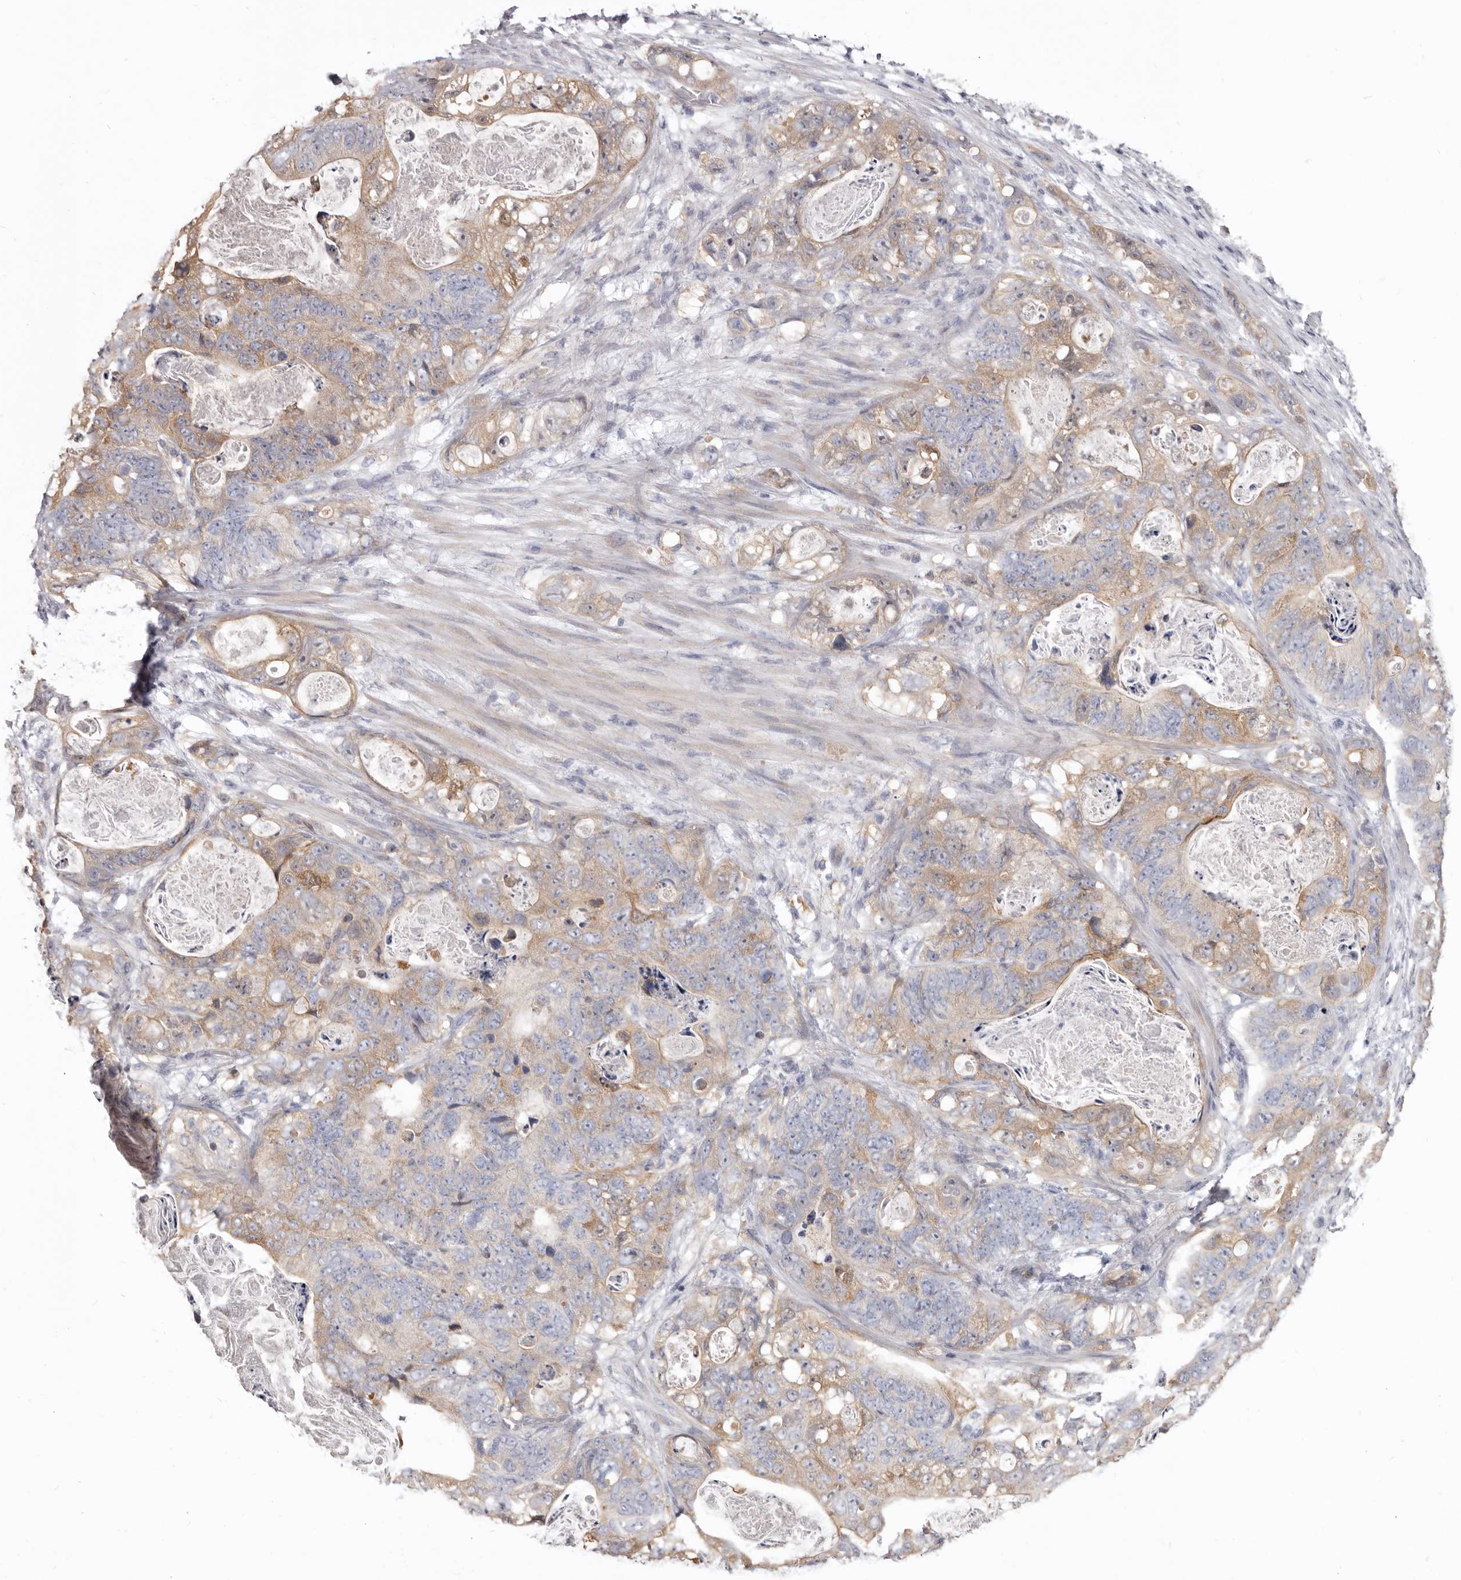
{"staining": {"intensity": "moderate", "quantity": ">75%", "location": "cytoplasmic/membranous"}, "tissue": "stomach cancer", "cell_type": "Tumor cells", "image_type": "cancer", "snomed": [{"axis": "morphology", "description": "Normal tissue, NOS"}, {"axis": "morphology", "description": "Adenocarcinoma, NOS"}, {"axis": "topography", "description": "Stomach"}], "caption": "A micrograph of stomach cancer (adenocarcinoma) stained for a protein demonstrates moderate cytoplasmic/membranous brown staining in tumor cells.", "gene": "FMO2", "patient": {"sex": "female", "age": 89}}